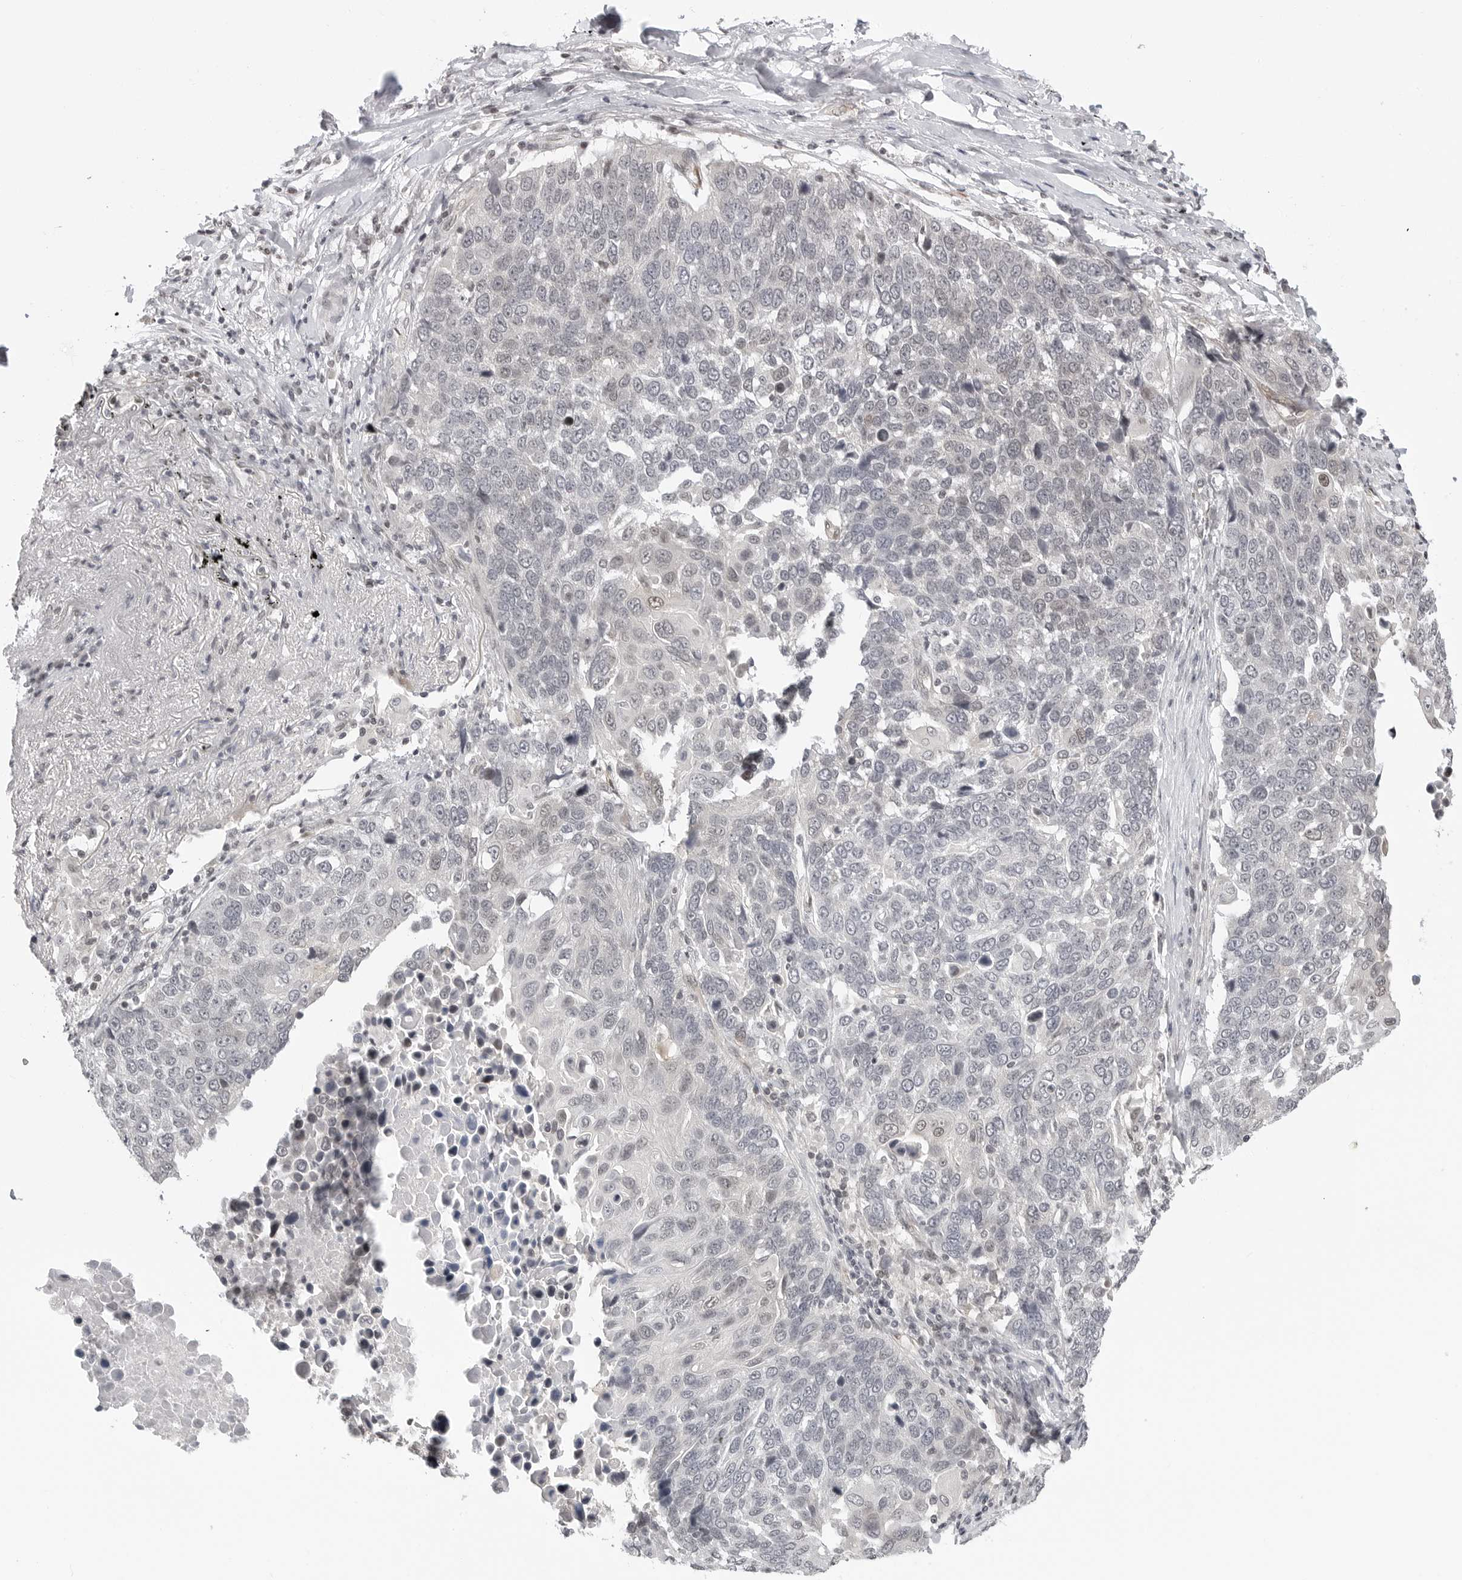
{"staining": {"intensity": "negative", "quantity": "none", "location": "none"}, "tissue": "lung cancer", "cell_type": "Tumor cells", "image_type": "cancer", "snomed": [{"axis": "morphology", "description": "Squamous cell carcinoma, NOS"}, {"axis": "topography", "description": "Lung"}], "caption": "DAB (3,3'-diaminobenzidine) immunohistochemical staining of lung cancer exhibits no significant positivity in tumor cells. Brightfield microscopy of immunohistochemistry (IHC) stained with DAB (brown) and hematoxylin (blue), captured at high magnification.", "gene": "C8orf33", "patient": {"sex": "male", "age": 66}}